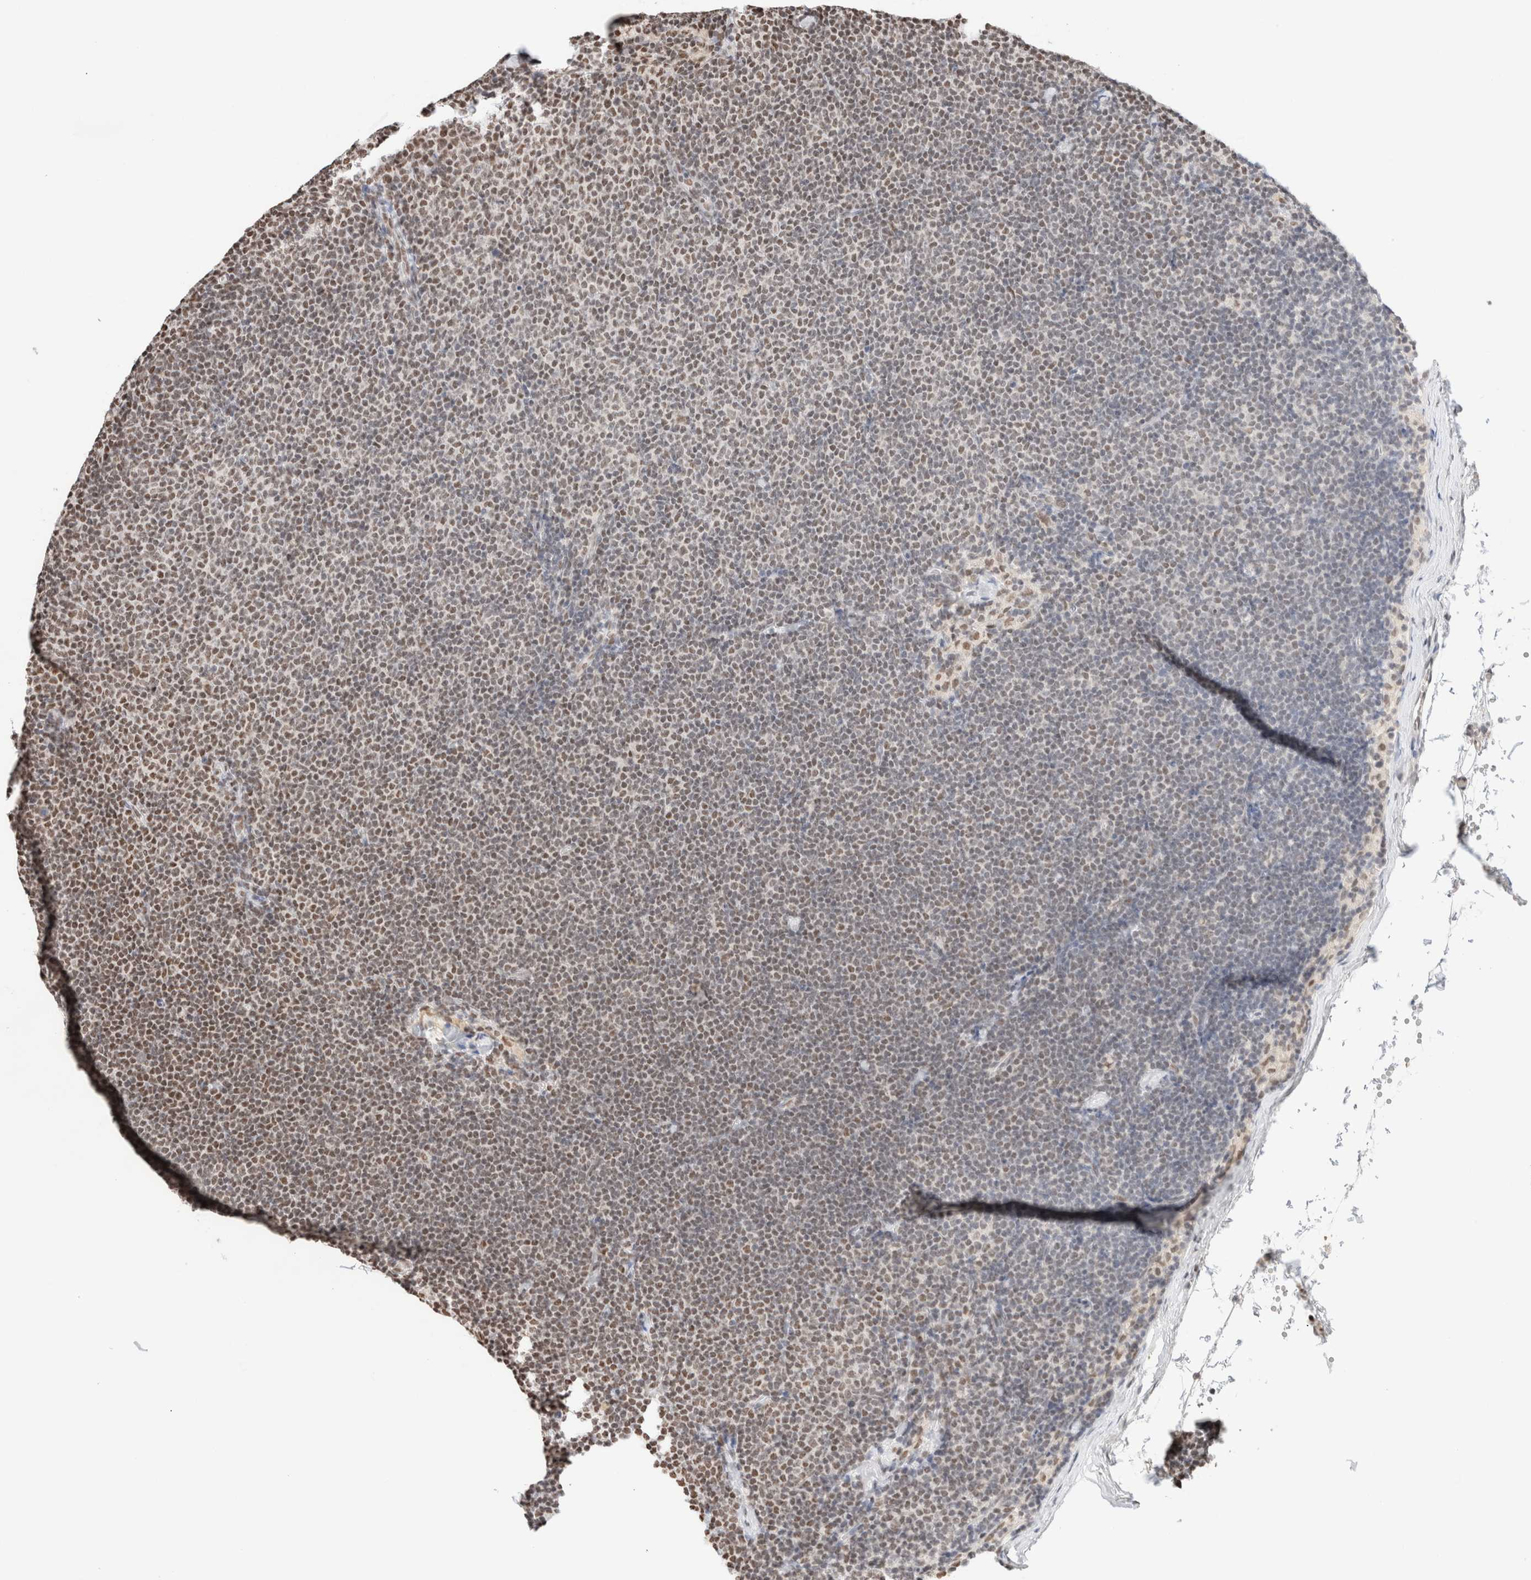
{"staining": {"intensity": "moderate", "quantity": "25%-75%", "location": "nuclear"}, "tissue": "lymphoma", "cell_type": "Tumor cells", "image_type": "cancer", "snomed": [{"axis": "morphology", "description": "Malignant lymphoma, non-Hodgkin's type, Low grade"}, {"axis": "topography", "description": "Lymph node"}], "caption": "Immunohistochemical staining of low-grade malignant lymphoma, non-Hodgkin's type demonstrates medium levels of moderate nuclear protein expression in about 25%-75% of tumor cells.", "gene": "SUPT3H", "patient": {"sex": "female", "age": 53}}